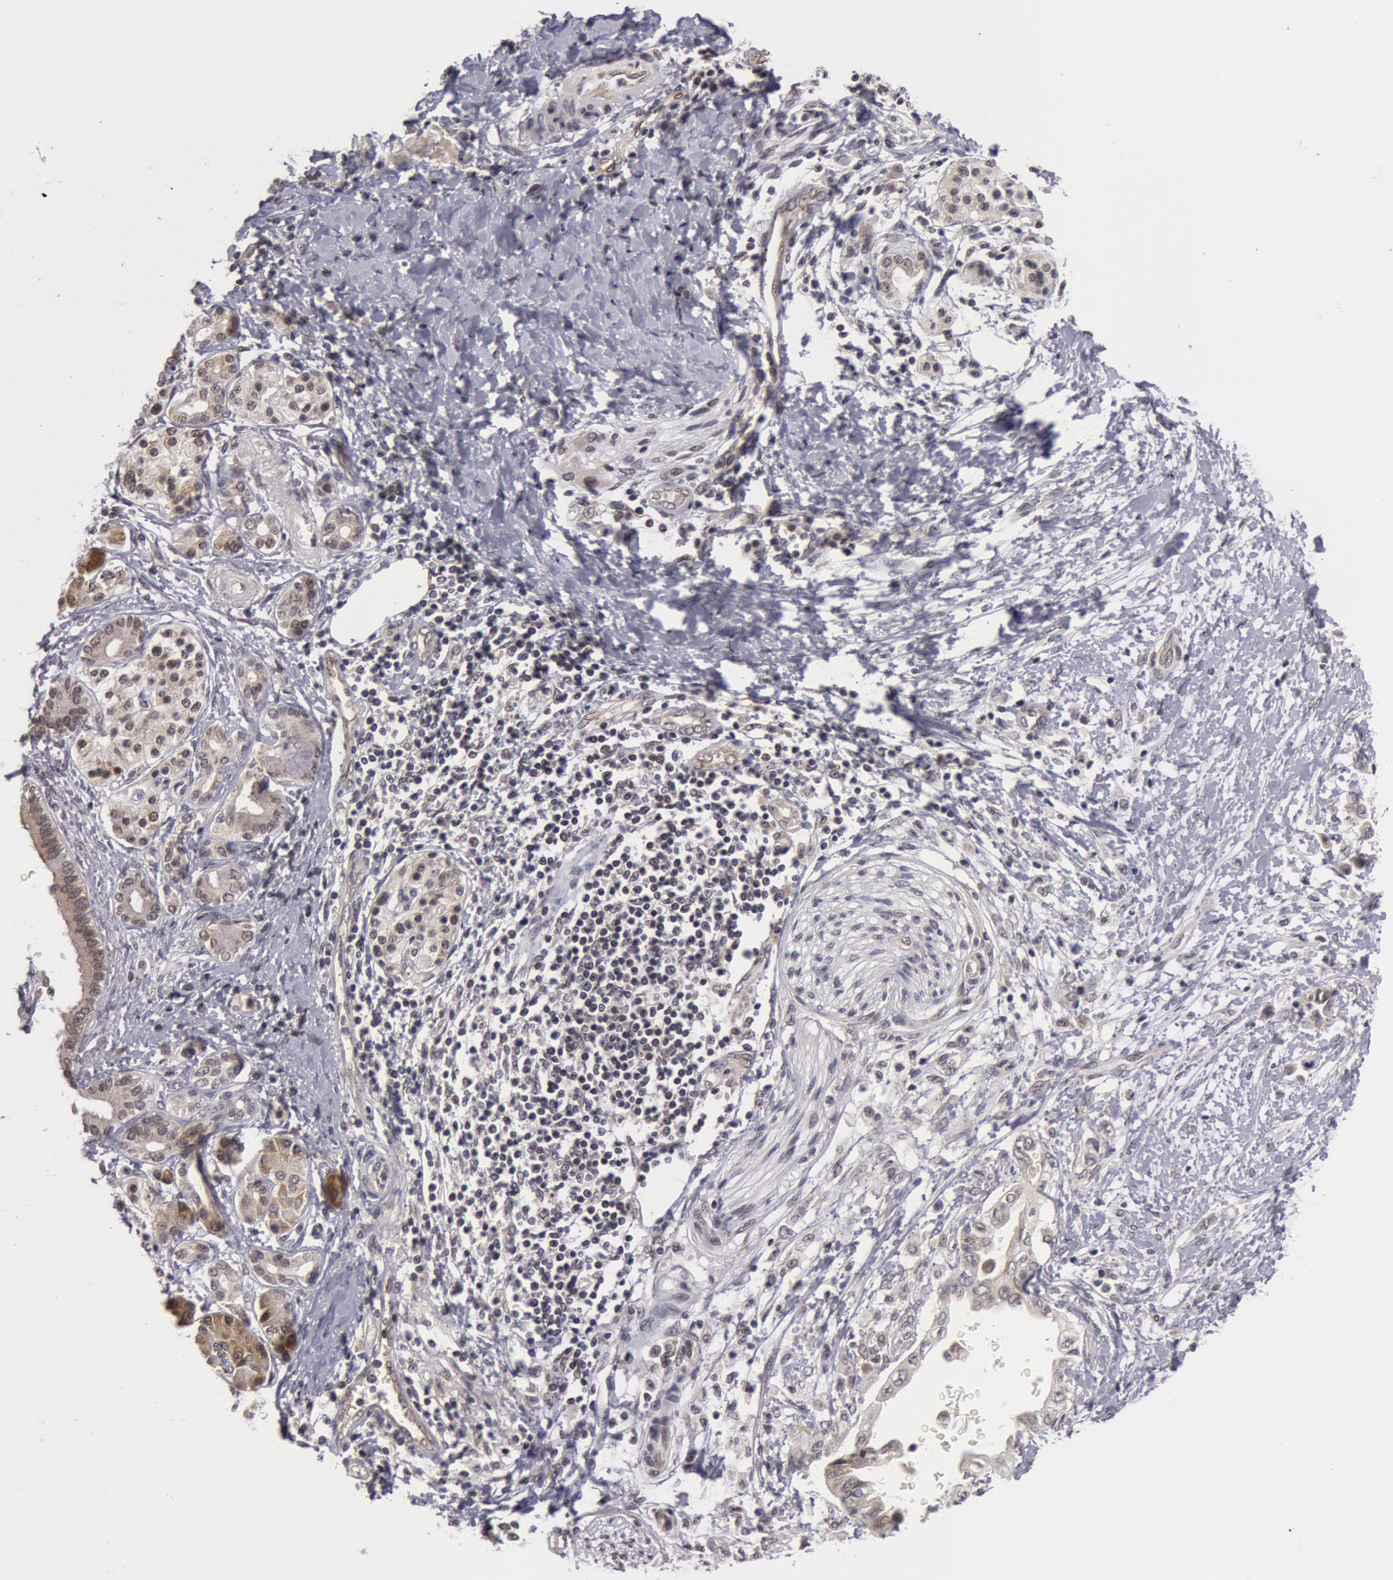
{"staining": {"intensity": "weak", "quantity": "<25%", "location": "cytoplasmic/membranous"}, "tissue": "pancreatic cancer", "cell_type": "Tumor cells", "image_type": "cancer", "snomed": [{"axis": "morphology", "description": "Adenocarcinoma, NOS"}, {"axis": "topography", "description": "Pancreas"}], "caption": "This is a image of IHC staining of pancreatic adenocarcinoma, which shows no positivity in tumor cells.", "gene": "SYTL4", "patient": {"sex": "female", "age": 66}}